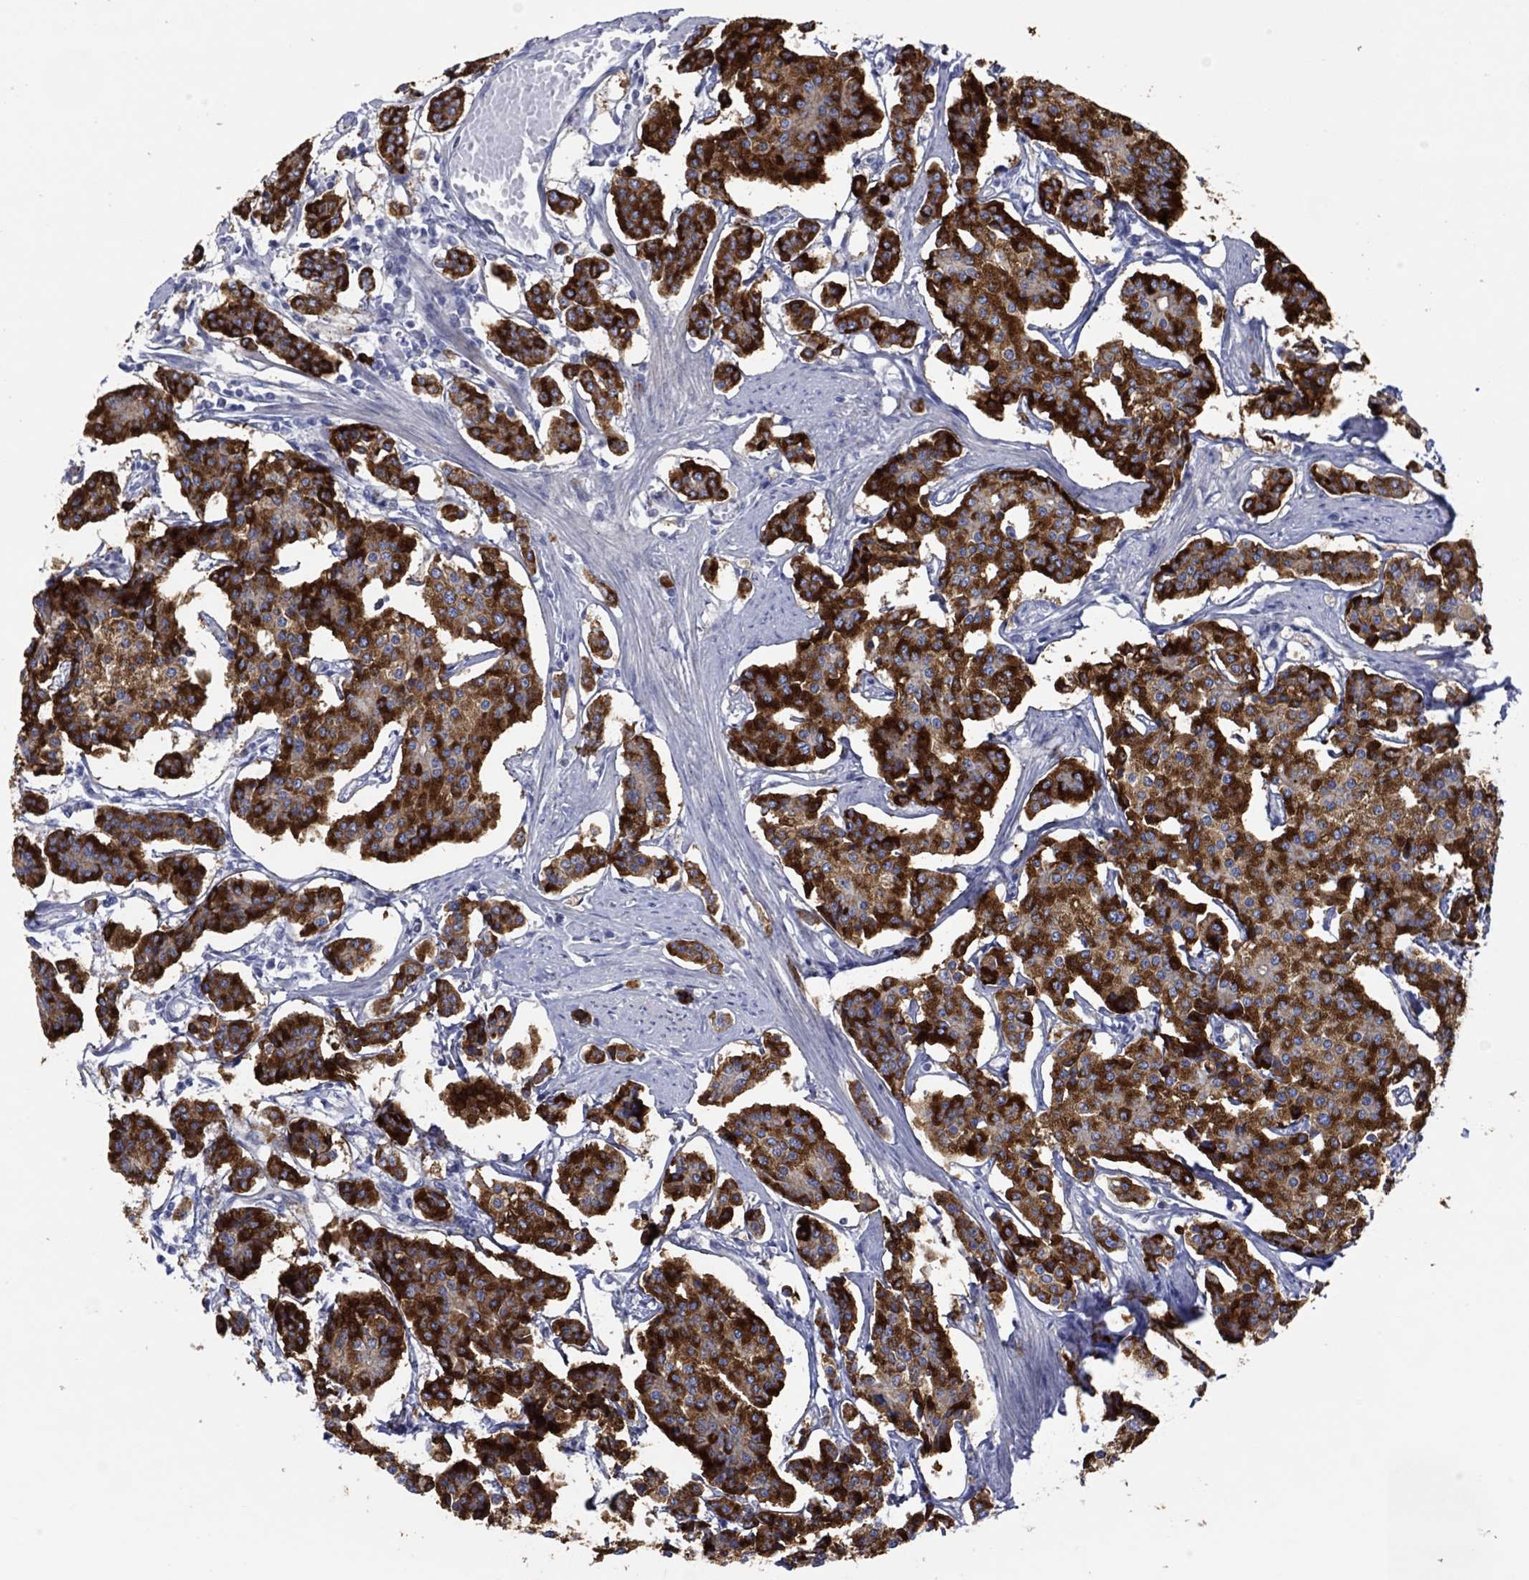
{"staining": {"intensity": "strong", "quantity": ">75%", "location": "cytoplasmic/membranous"}, "tissue": "carcinoid", "cell_type": "Tumor cells", "image_type": "cancer", "snomed": [{"axis": "morphology", "description": "Carcinoid, malignant, NOS"}, {"axis": "topography", "description": "Small intestine"}], "caption": "Immunohistochemistry (IHC) (DAB (3,3'-diaminobenzidine)) staining of human malignant carcinoid shows strong cytoplasmic/membranous protein expression in approximately >75% of tumor cells. The staining is performed using DAB brown chromogen to label protein expression. The nuclei are counter-stained blue using hematoxylin.", "gene": "TLDC2", "patient": {"sex": "female", "age": 65}}